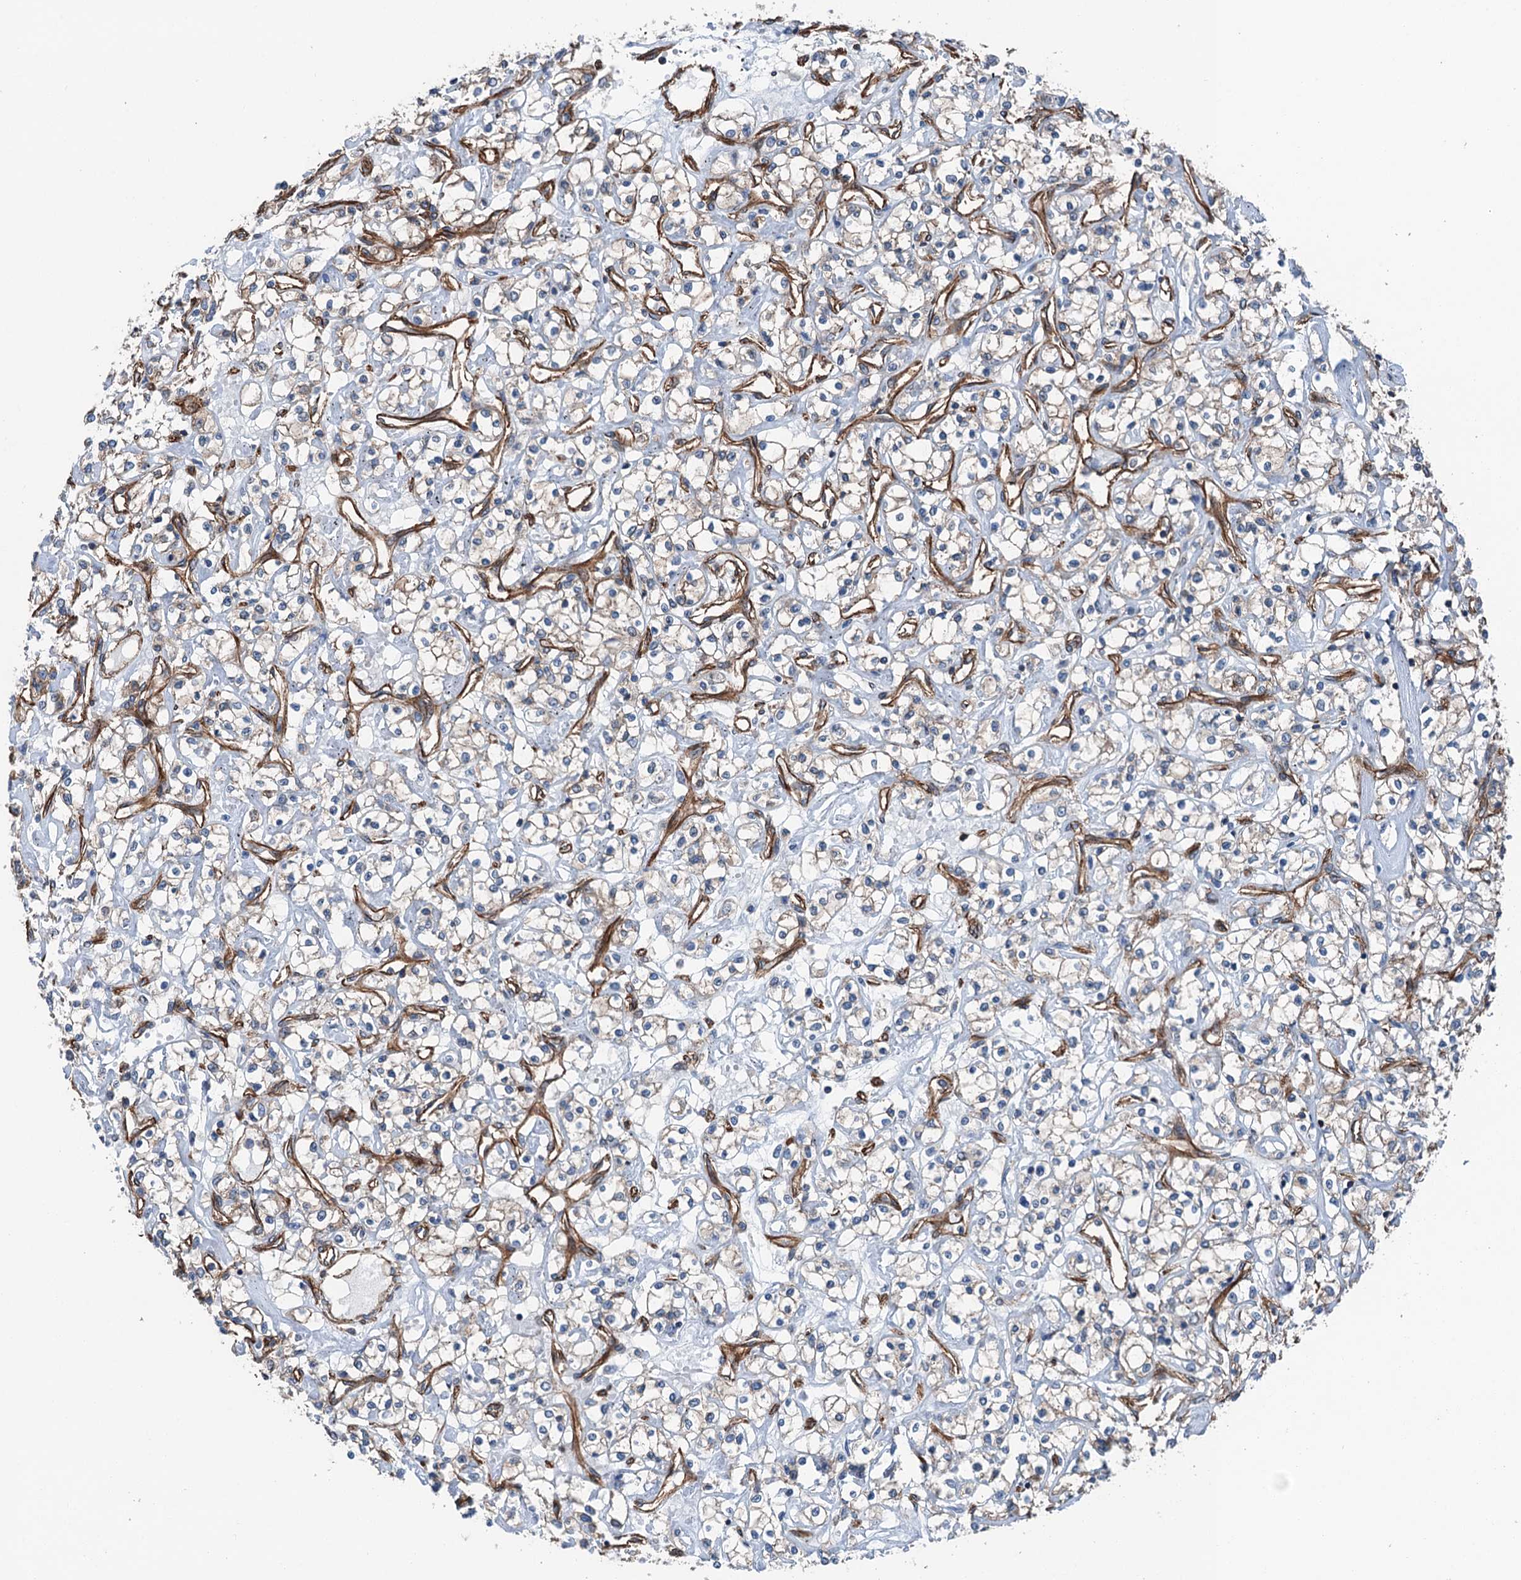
{"staining": {"intensity": "weak", "quantity": "25%-75%", "location": "cytoplasmic/membranous"}, "tissue": "renal cancer", "cell_type": "Tumor cells", "image_type": "cancer", "snomed": [{"axis": "morphology", "description": "Adenocarcinoma, NOS"}, {"axis": "topography", "description": "Kidney"}], "caption": "Brown immunohistochemical staining in human renal cancer (adenocarcinoma) displays weak cytoplasmic/membranous positivity in approximately 25%-75% of tumor cells.", "gene": "NMRAL1", "patient": {"sex": "female", "age": 59}}